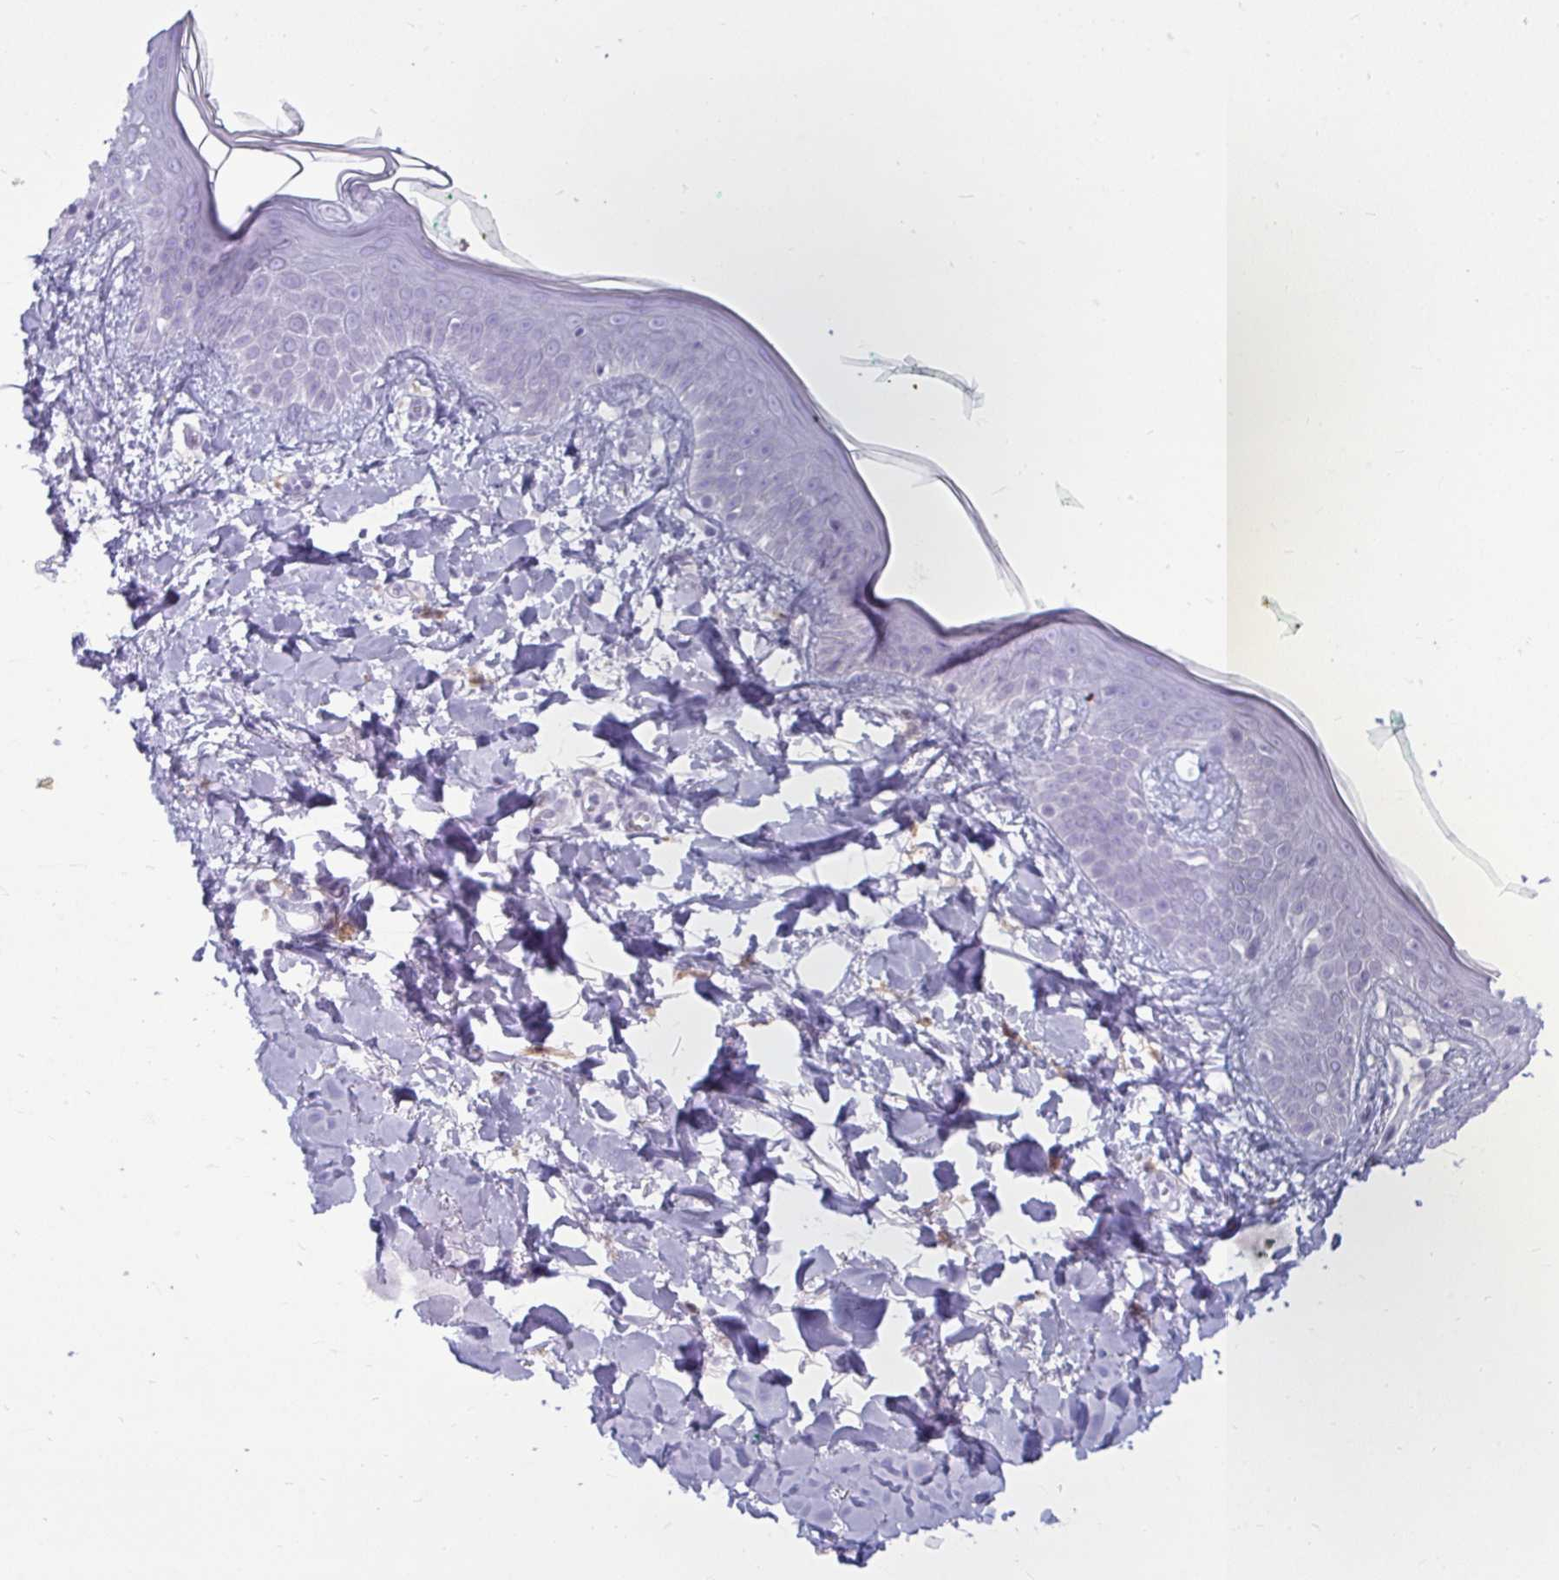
{"staining": {"intensity": "negative", "quantity": "none", "location": "none"}, "tissue": "skin", "cell_type": "Fibroblasts", "image_type": "normal", "snomed": [{"axis": "morphology", "description": "Normal tissue, NOS"}, {"axis": "topography", "description": "Skin"}], "caption": "Immunohistochemical staining of unremarkable skin demonstrates no significant staining in fibroblasts. Brightfield microscopy of immunohistochemistry (IHC) stained with DAB (3,3'-diaminobenzidine) (brown) and hematoxylin (blue), captured at high magnification.", "gene": "ANKRD60", "patient": {"sex": "female", "age": 34}}